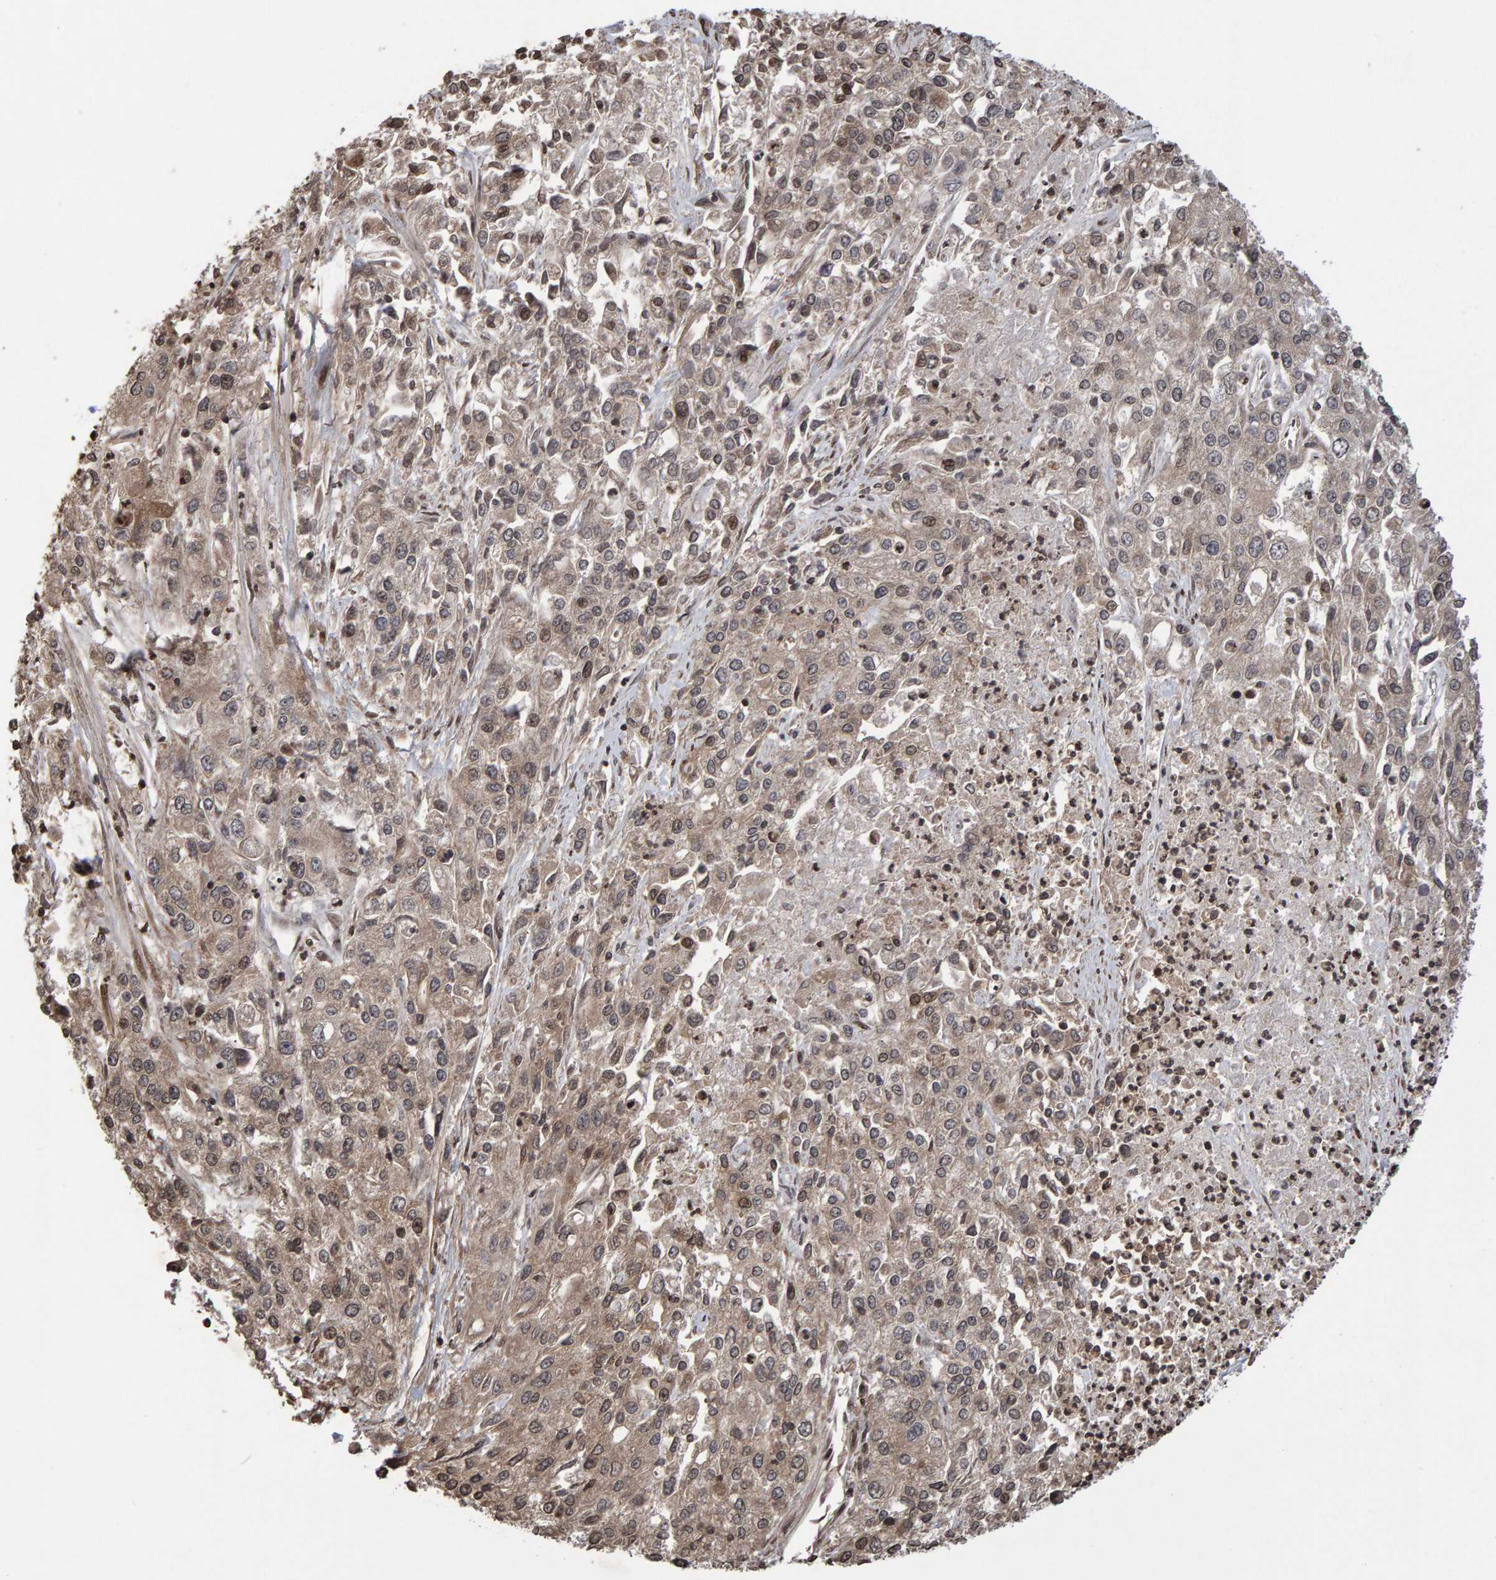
{"staining": {"intensity": "weak", "quantity": ">75%", "location": "cytoplasmic/membranous"}, "tissue": "endometrial cancer", "cell_type": "Tumor cells", "image_type": "cancer", "snomed": [{"axis": "morphology", "description": "Adenocarcinoma, NOS"}, {"axis": "topography", "description": "Endometrium"}], "caption": "An immunohistochemistry image of neoplastic tissue is shown. Protein staining in brown highlights weak cytoplasmic/membranous positivity in endometrial cancer (adenocarcinoma) within tumor cells. Using DAB (brown) and hematoxylin (blue) stains, captured at high magnification using brightfield microscopy.", "gene": "GAB2", "patient": {"sex": "female", "age": 49}}